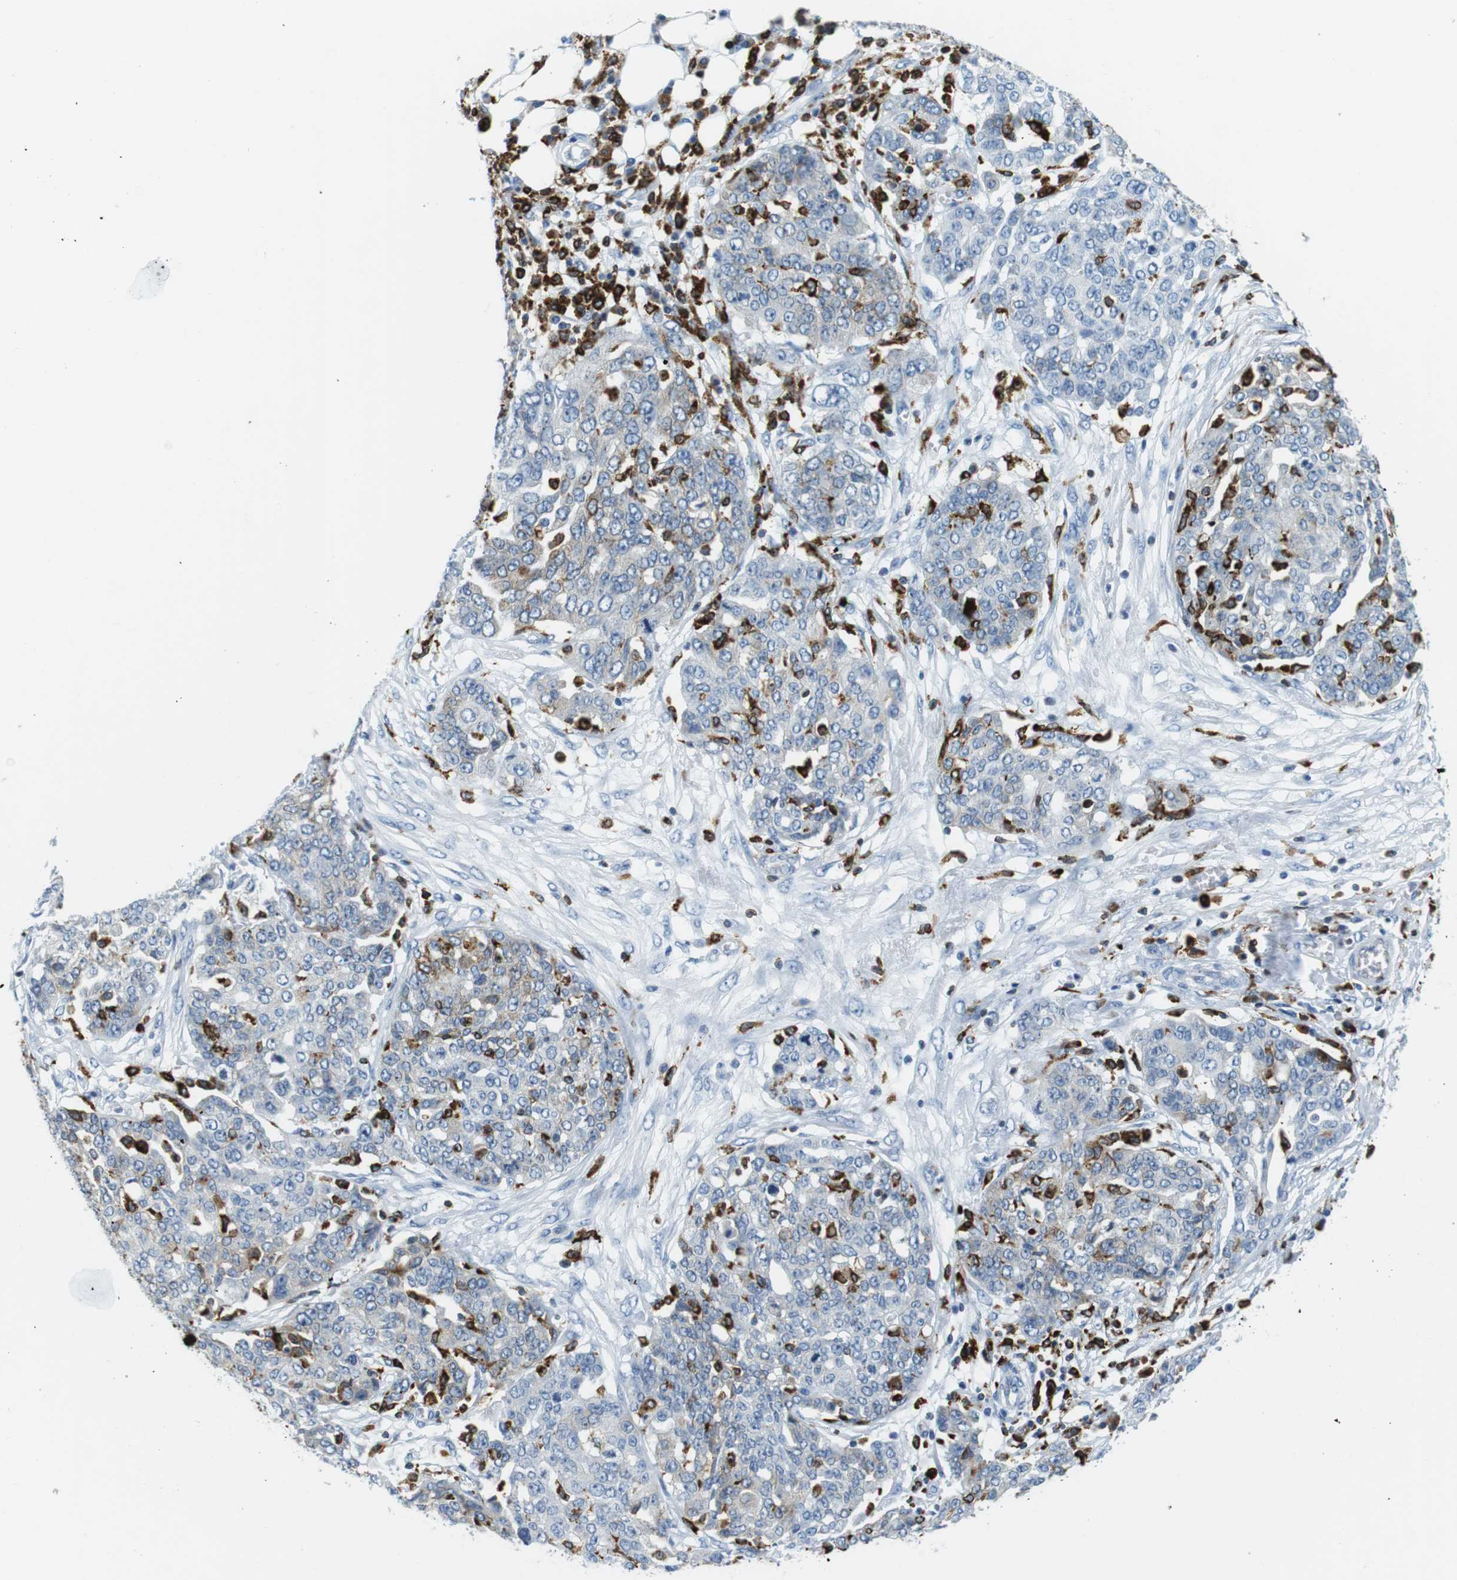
{"staining": {"intensity": "negative", "quantity": "none", "location": "none"}, "tissue": "ovarian cancer", "cell_type": "Tumor cells", "image_type": "cancer", "snomed": [{"axis": "morphology", "description": "Cystadenocarcinoma, serous, NOS"}, {"axis": "topography", "description": "Soft tissue"}, {"axis": "topography", "description": "Ovary"}], "caption": "The photomicrograph shows no staining of tumor cells in ovarian cancer.", "gene": "CIITA", "patient": {"sex": "female", "age": 57}}